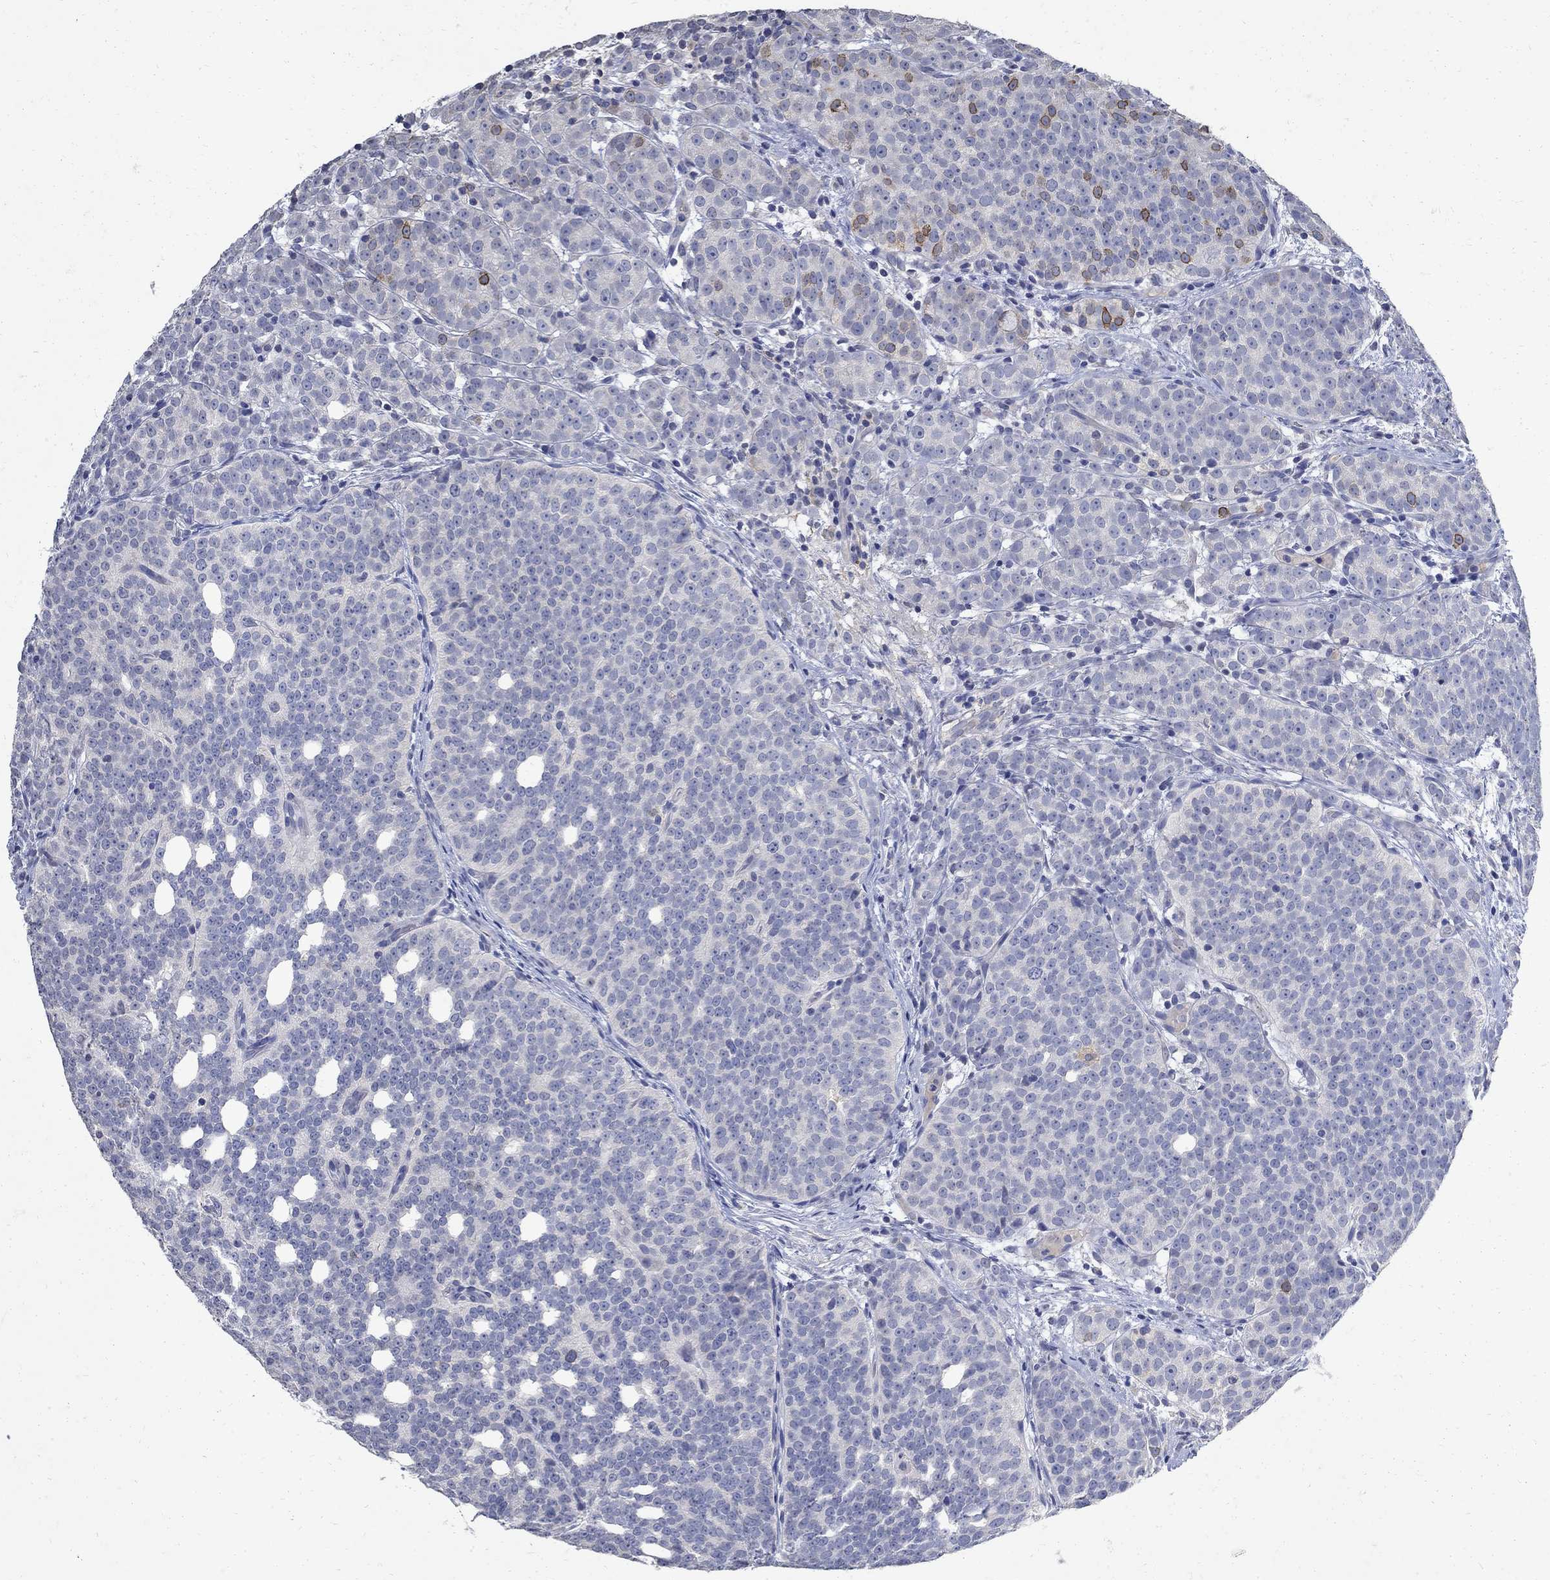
{"staining": {"intensity": "negative", "quantity": "none", "location": "none"}, "tissue": "prostate cancer", "cell_type": "Tumor cells", "image_type": "cancer", "snomed": [{"axis": "morphology", "description": "Adenocarcinoma, High grade"}, {"axis": "topography", "description": "Prostate"}], "caption": "DAB immunohistochemical staining of prostate high-grade adenocarcinoma reveals no significant staining in tumor cells. Brightfield microscopy of IHC stained with DAB (brown) and hematoxylin (blue), captured at high magnification.", "gene": "TMEM169", "patient": {"sex": "male", "age": 53}}